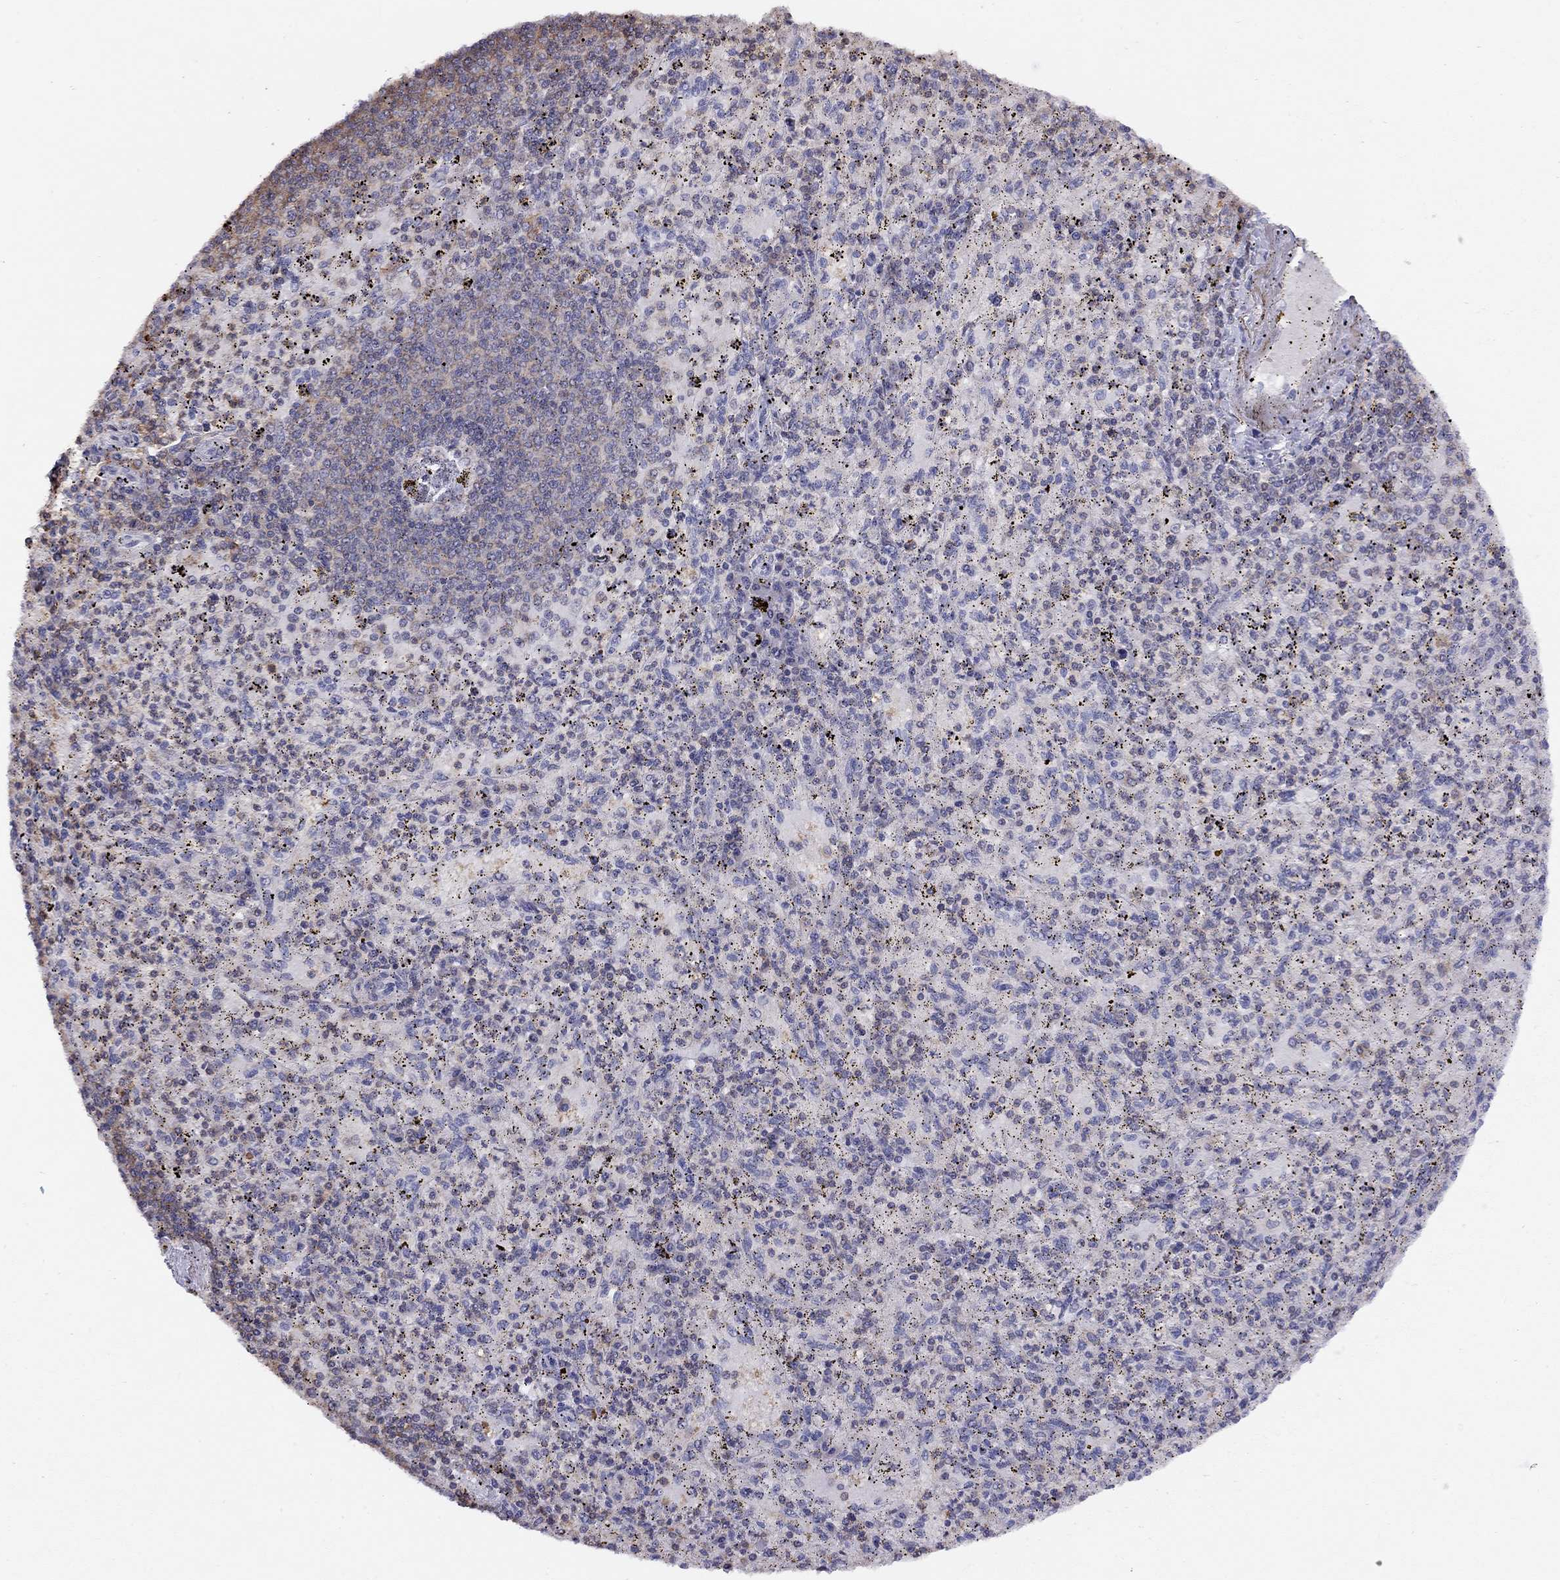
{"staining": {"intensity": "weak", "quantity": "<25%", "location": "cytoplasmic/membranous"}, "tissue": "spleen", "cell_type": "Cells in red pulp", "image_type": "normal", "snomed": [{"axis": "morphology", "description": "Normal tissue, NOS"}, {"axis": "topography", "description": "Spleen"}], "caption": "Immunohistochemistry (IHC) histopathology image of benign spleen stained for a protein (brown), which demonstrates no expression in cells in red pulp.", "gene": "CITED1", "patient": {"sex": "male", "age": 60}}